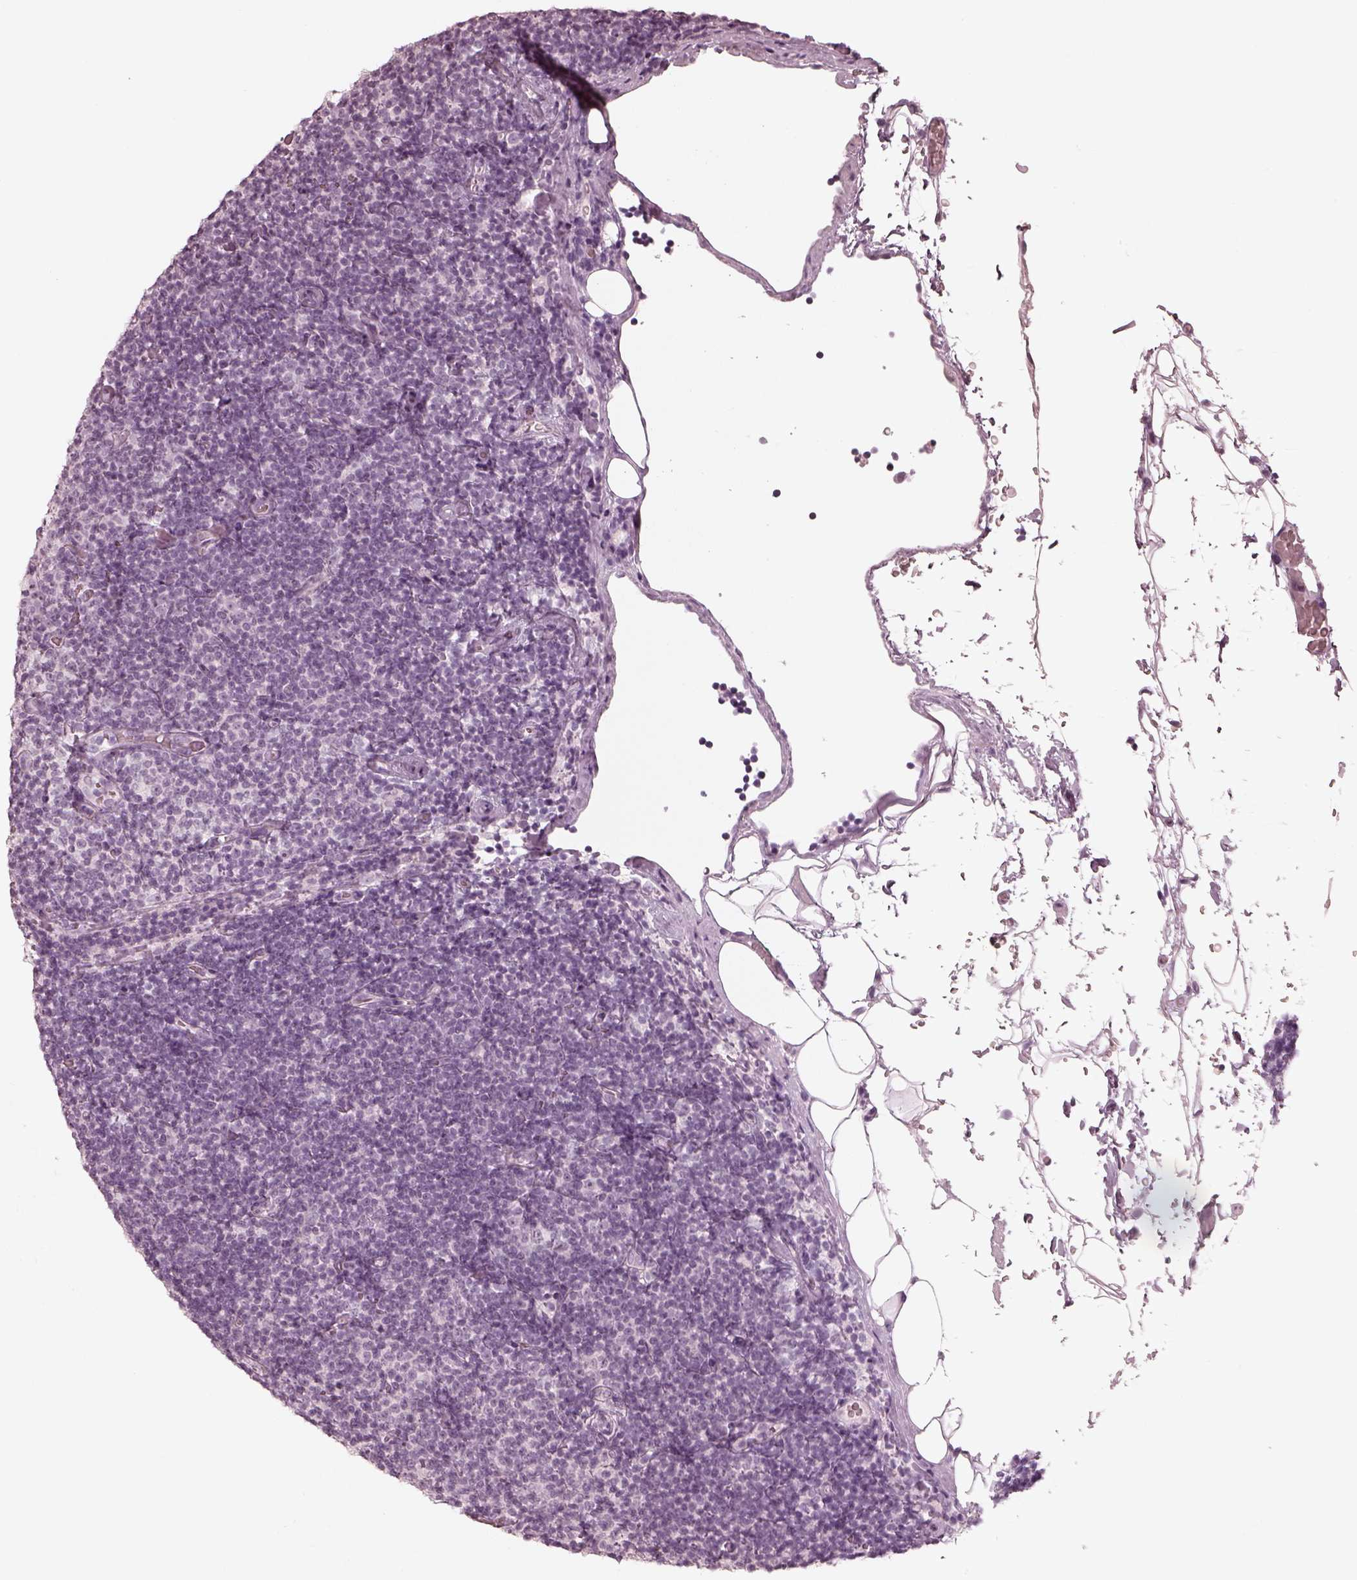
{"staining": {"intensity": "negative", "quantity": "none", "location": "none"}, "tissue": "lymphoma", "cell_type": "Tumor cells", "image_type": "cancer", "snomed": [{"axis": "morphology", "description": "Malignant lymphoma, non-Hodgkin's type, Low grade"}, {"axis": "topography", "description": "Lymph node"}], "caption": "Immunohistochemical staining of human lymphoma displays no significant positivity in tumor cells.", "gene": "CALR3", "patient": {"sex": "male", "age": 81}}